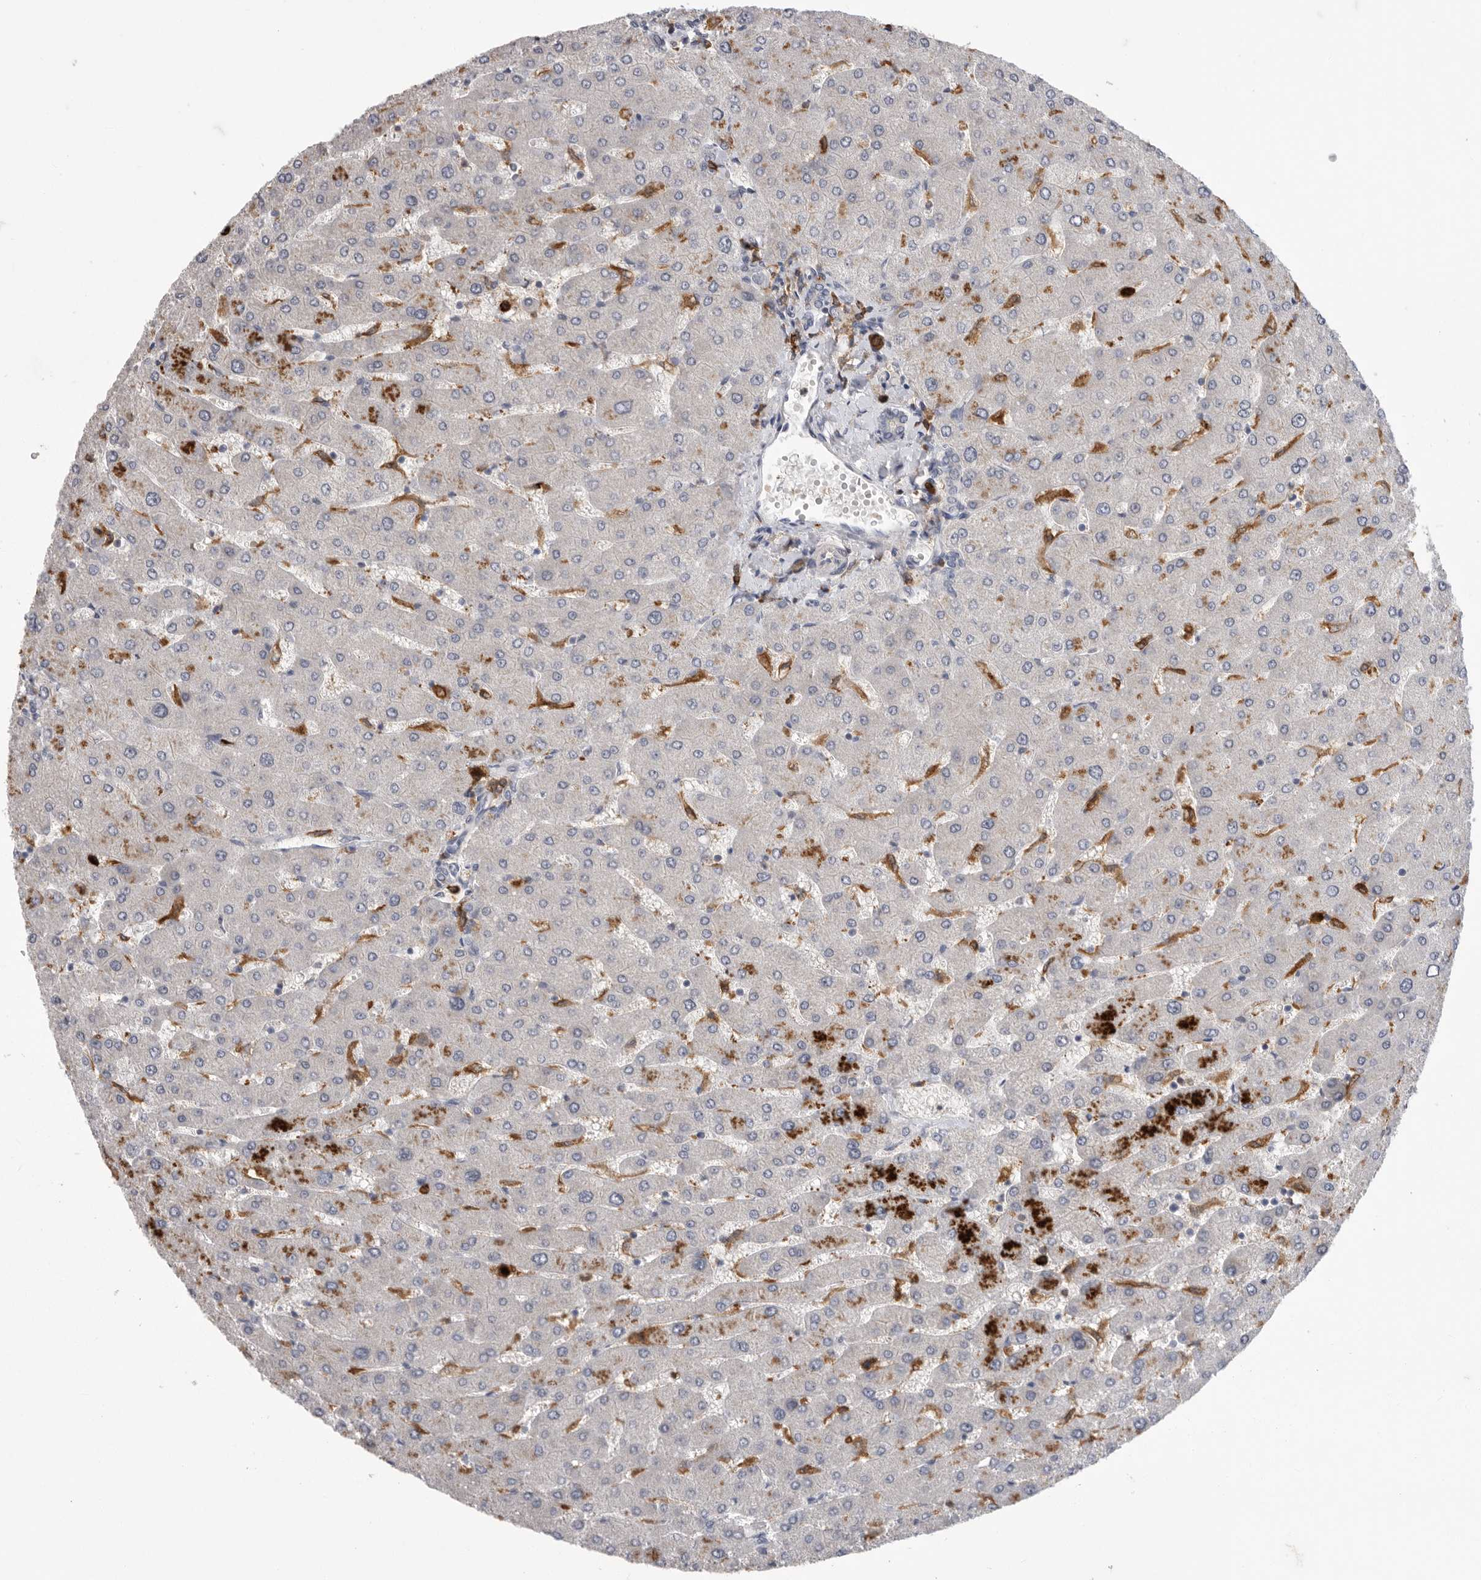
{"staining": {"intensity": "negative", "quantity": "none", "location": "none"}, "tissue": "liver", "cell_type": "Cholangiocytes", "image_type": "normal", "snomed": [{"axis": "morphology", "description": "Normal tissue, NOS"}, {"axis": "topography", "description": "Liver"}], "caption": "Immunohistochemical staining of benign liver reveals no significant positivity in cholangiocytes. (Brightfield microscopy of DAB immunohistochemistry (IHC) at high magnification).", "gene": "SIGLEC10", "patient": {"sex": "male", "age": 55}}